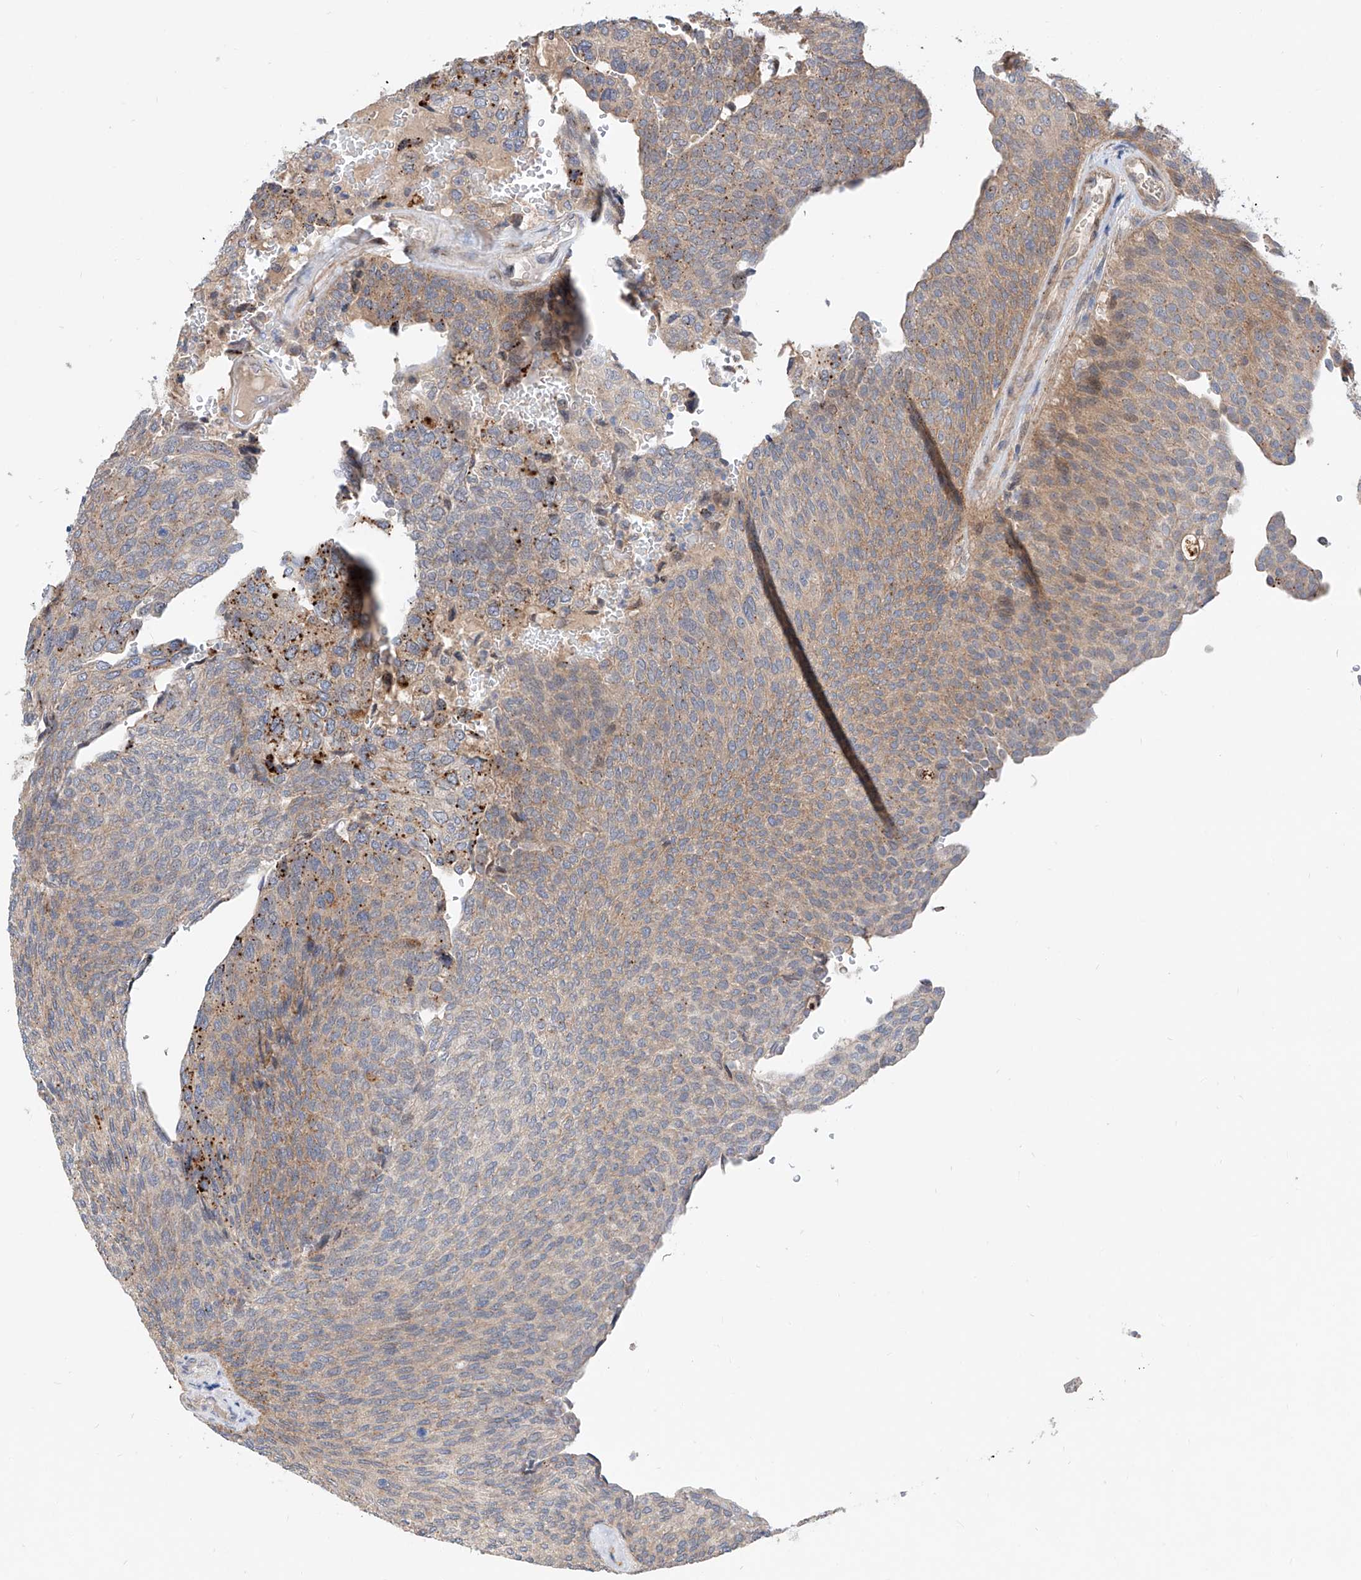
{"staining": {"intensity": "weak", "quantity": ">75%", "location": "cytoplasmic/membranous"}, "tissue": "urothelial cancer", "cell_type": "Tumor cells", "image_type": "cancer", "snomed": [{"axis": "morphology", "description": "Urothelial carcinoma, Low grade"}, {"axis": "topography", "description": "Urinary bladder"}], "caption": "Urothelial carcinoma (low-grade) was stained to show a protein in brown. There is low levels of weak cytoplasmic/membranous expression in approximately >75% of tumor cells.", "gene": "MAGEE2", "patient": {"sex": "female", "age": 79}}